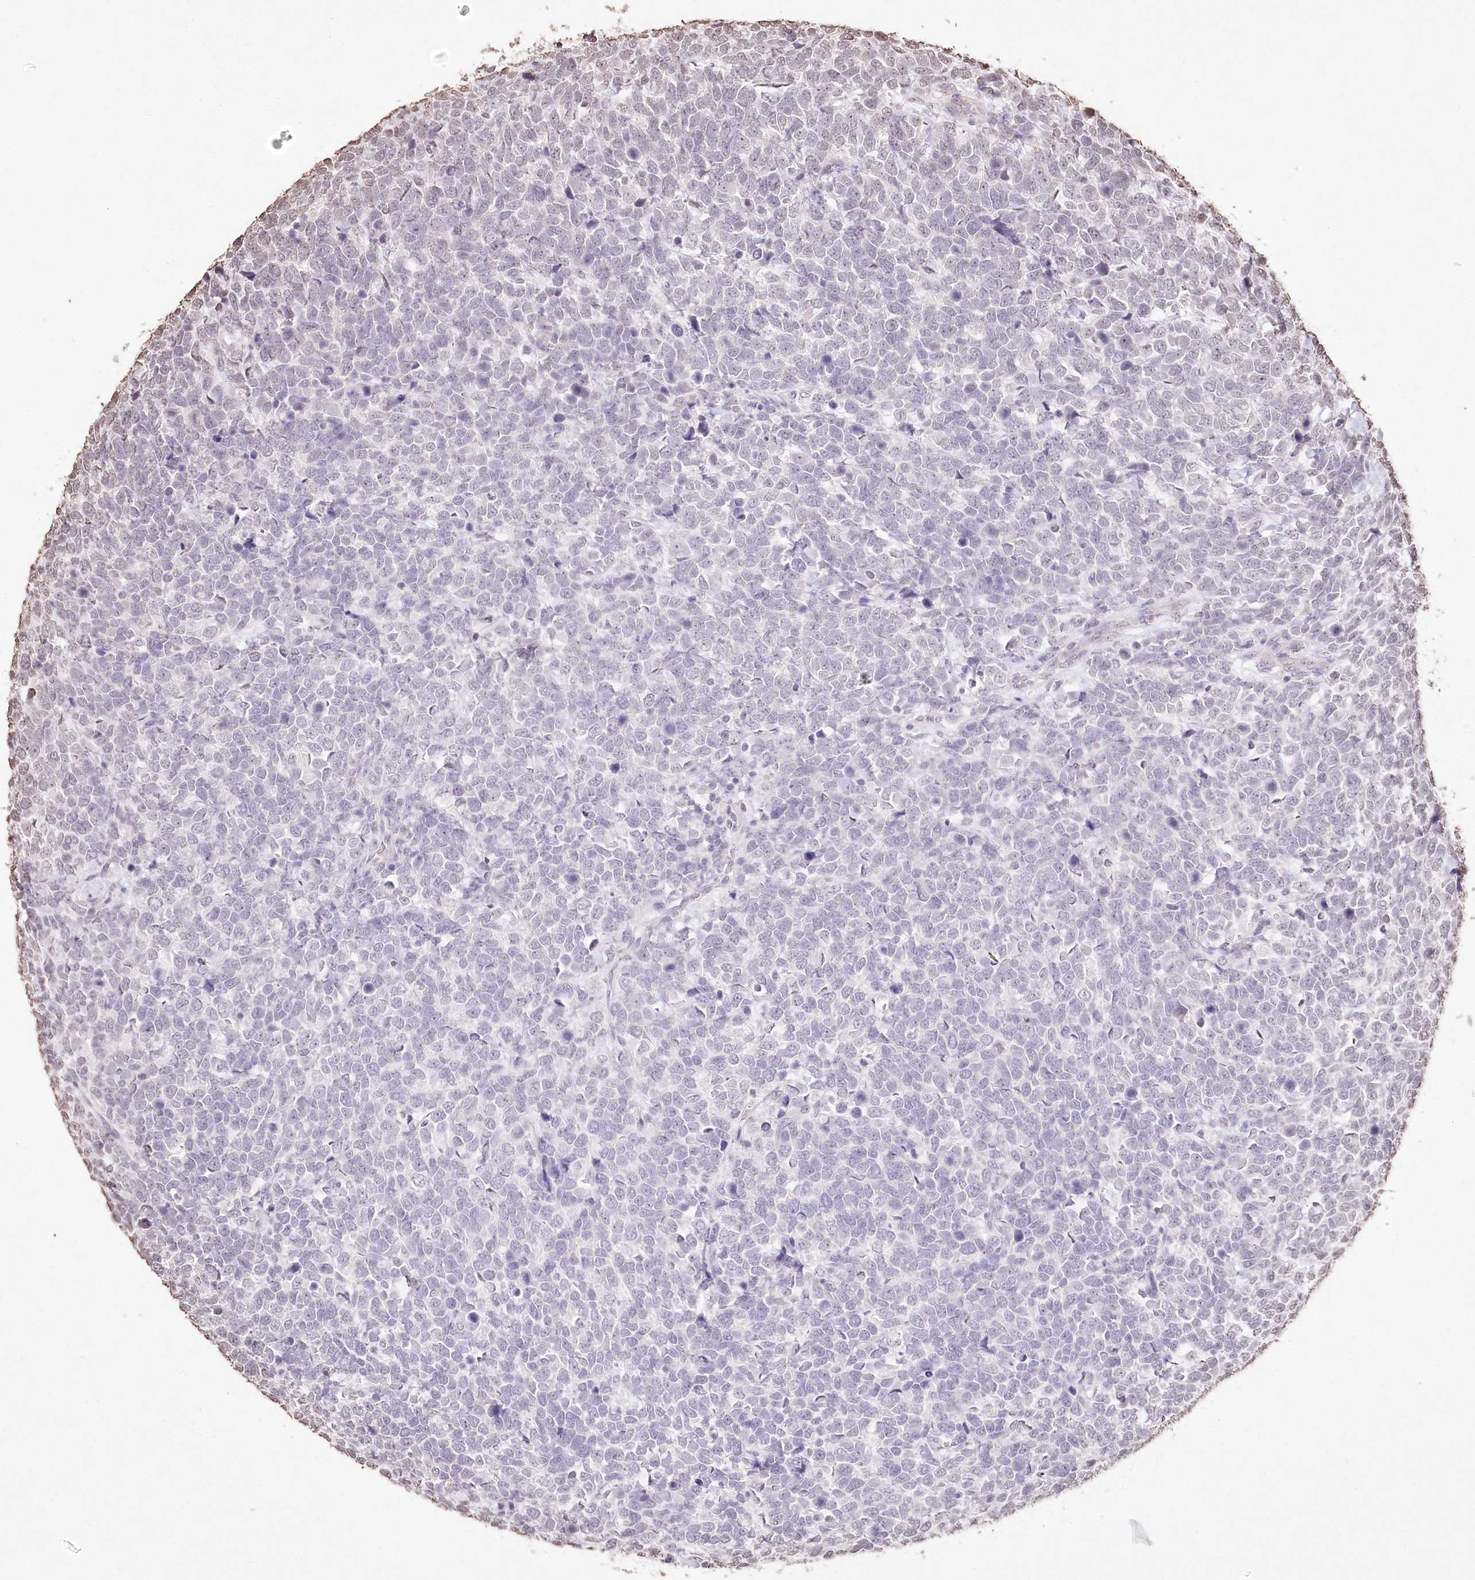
{"staining": {"intensity": "negative", "quantity": "none", "location": "none"}, "tissue": "urothelial cancer", "cell_type": "Tumor cells", "image_type": "cancer", "snomed": [{"axis": "morphology", "description": "Urothelial carcinoma, High grade"}, {"axis": "topography", "description": "Urinary bladder"}], "caption": "Tumor cells are negative for brown protein staining in urothelial cancer. (Immunohistochemistry, brightfield microscopy, high magnification).", "gene": "DMXL1", "patient": {"sex": "female", "age": 82}}